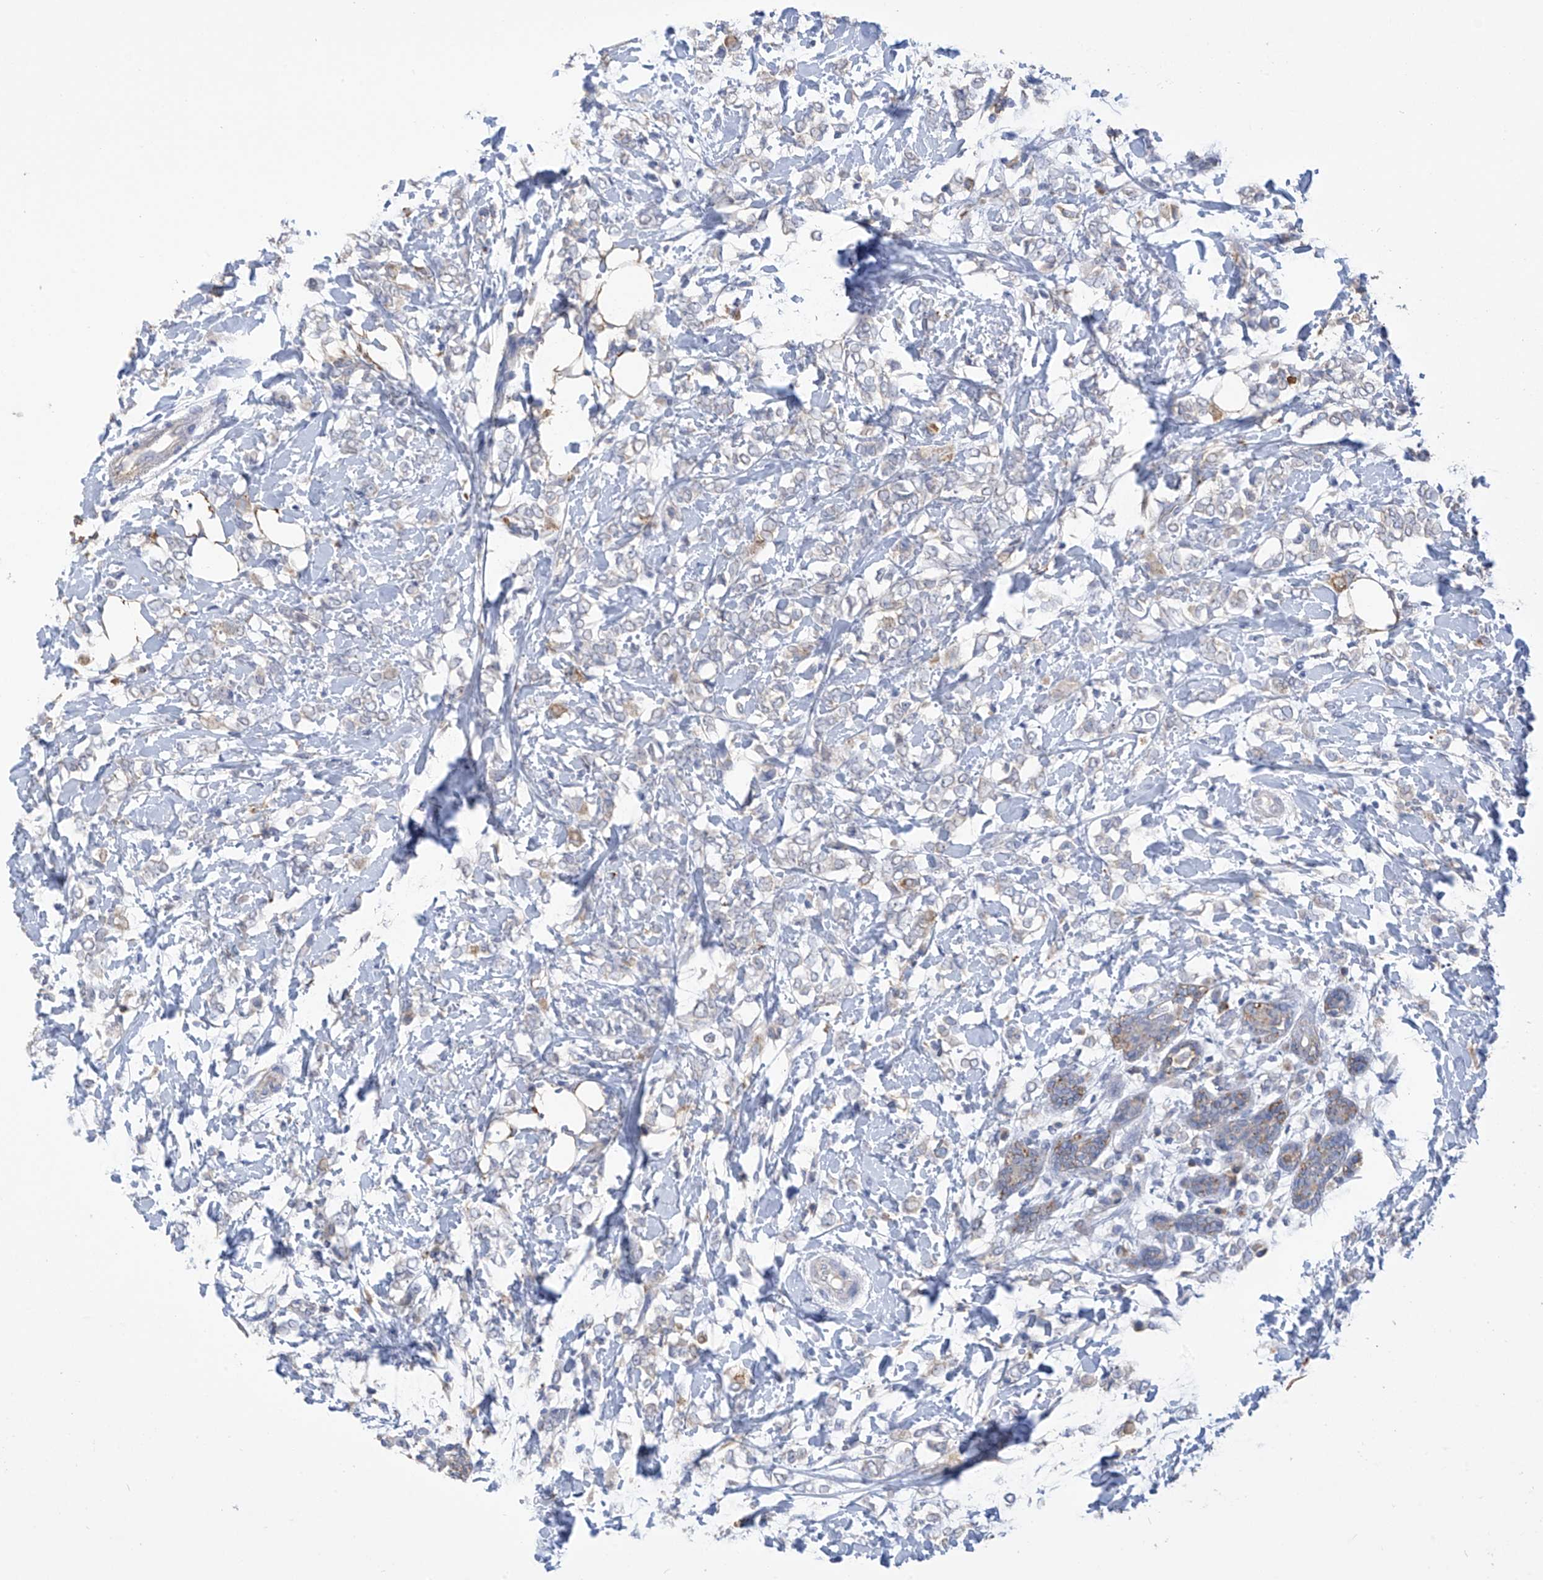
{"staining": {"intensity": "negative", "quantity": "none", "location": "none"}, "tissue": "breast cancer", "cell_type": "Tumor cells", "image_type": "cancer", "snomed": [{"axis": "morphology", "description": "Normal tissue, NOS"}, {"axis": "morphology", "description": "Lobular carcinoma"}, {"axis": "topography", "description": "Breast"}], "caption": "Micrograph shows no significant protein staining in tumor cells of breast cancer.", "gene": "OGT", "patient": {"sex": "female", "age": 47}}